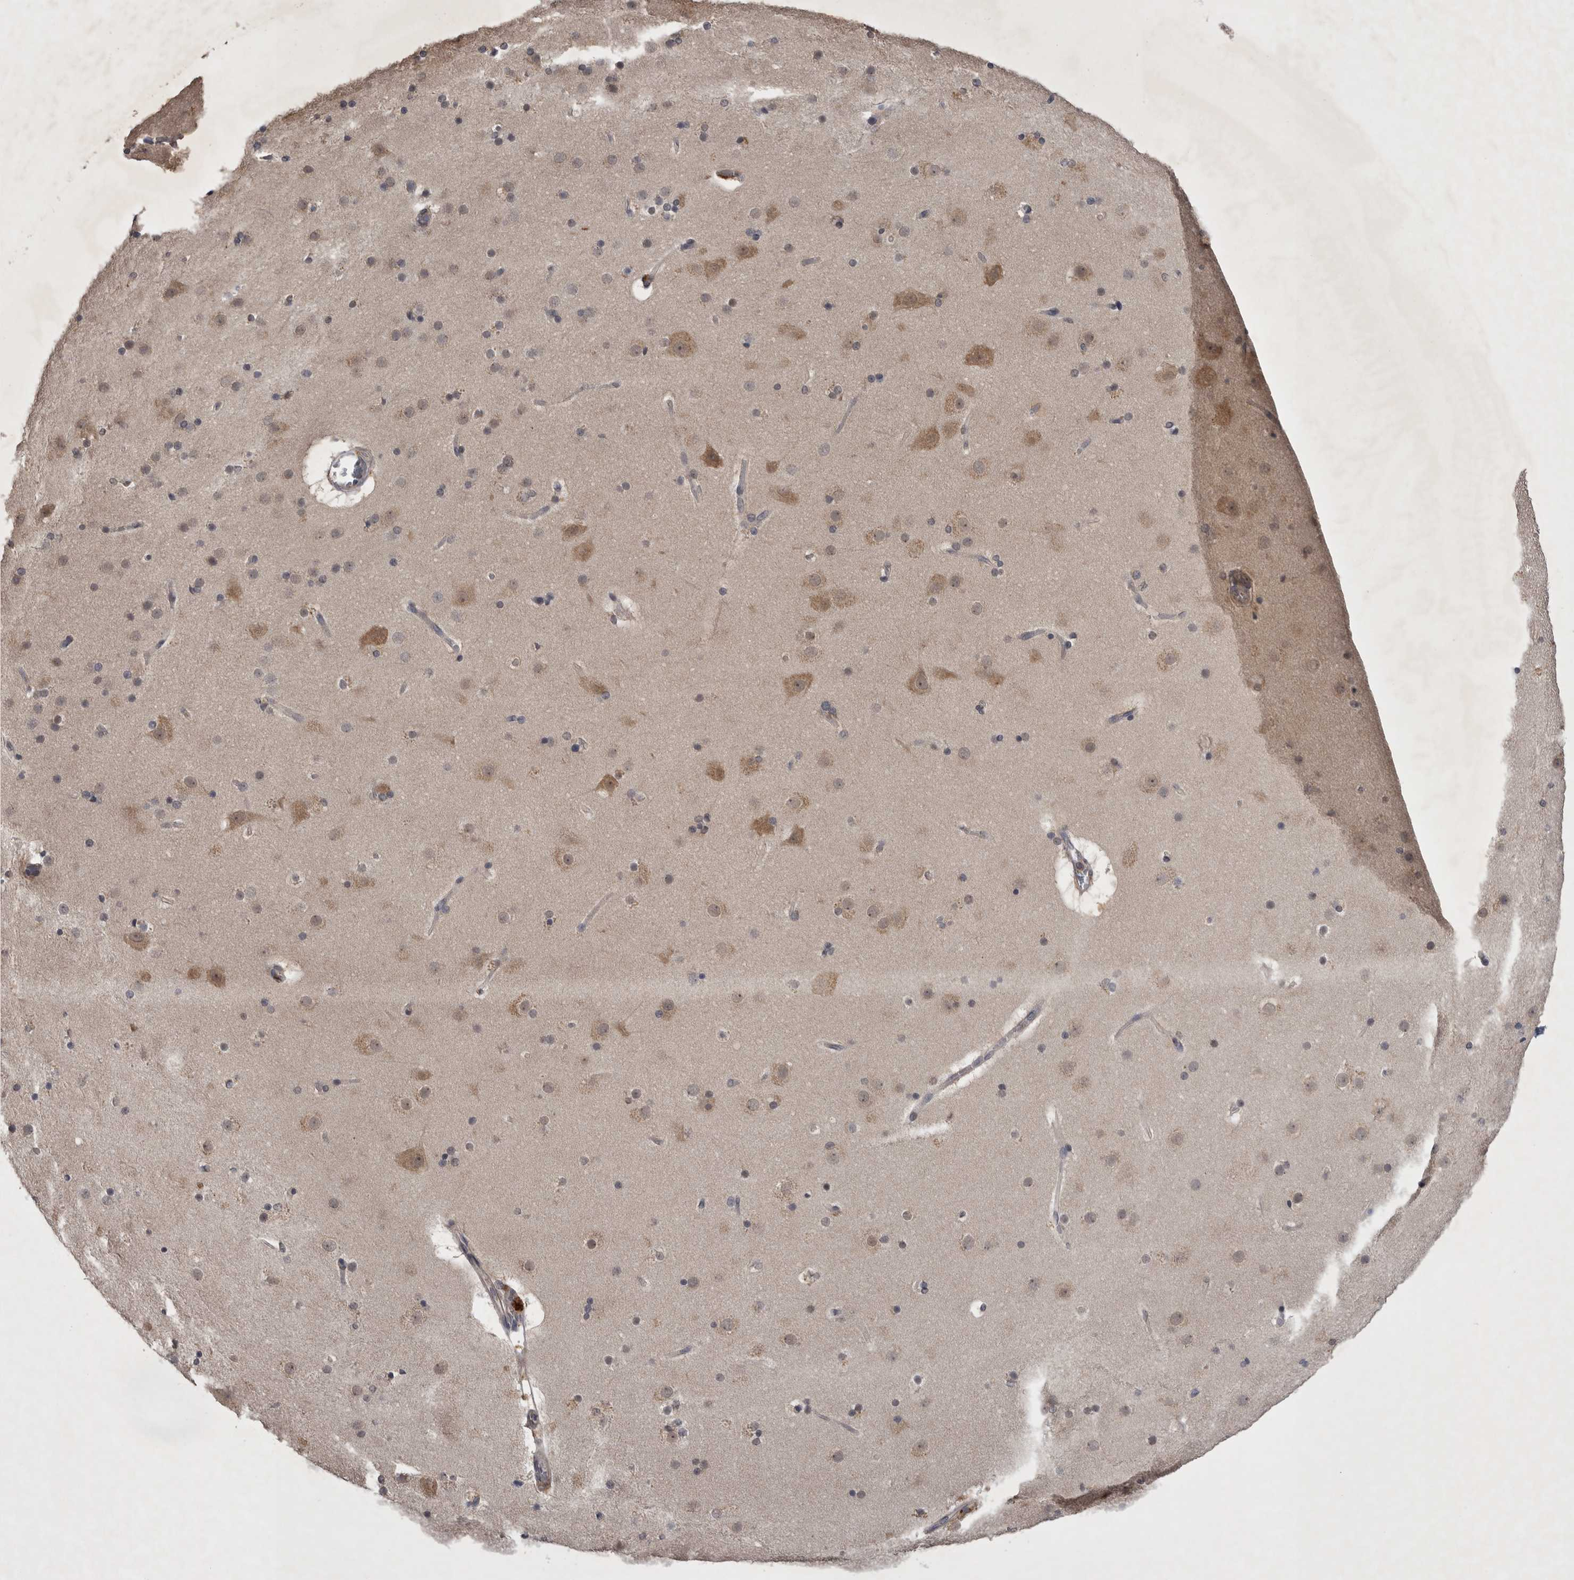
{"staining": {"intensity": "weak", "quantity": ">75%", "location": "cytoplasmic/membranous"}, "tissue": "cerebral cortex", "cell_type": "Endothelial cells", "image_type": "normal", "snomed": [{"axis": "morphology", "description": "Normal tissue, NOS"}, {"axis": "topography", "description": "Cerebral cortex"}], "caption": "The immunohistochemical stain highlights weak cytoplasmic/membranous staining in endothelial cells of normal cerebral cortex.", "gene": "ZNF114", "patient": {"sex": "male", "age": 57}}